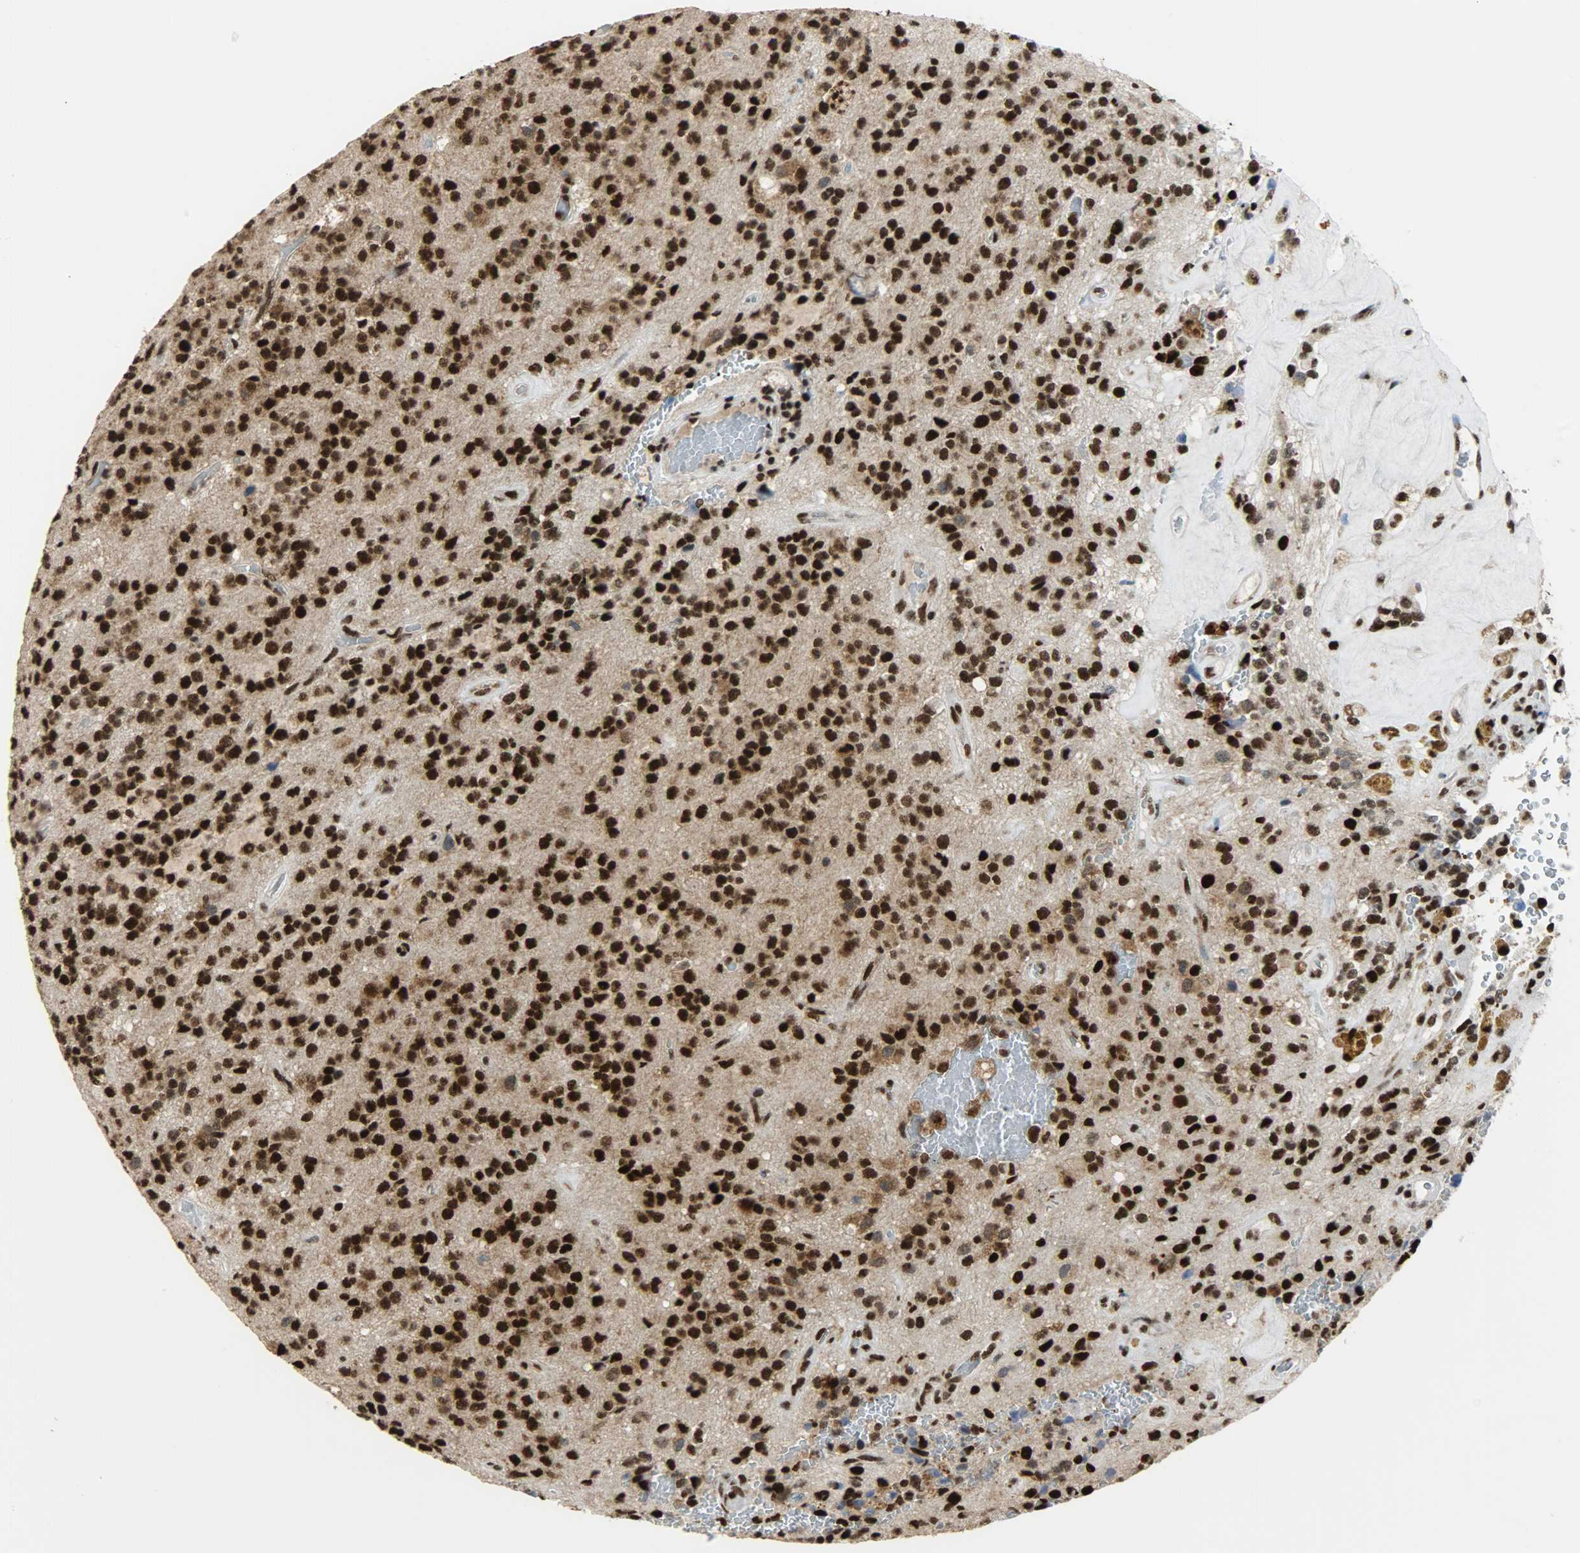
{"staining": {"intensity": "strong", "quantity": ">75%", "location": "cytoplasmic/membranous,nuclear"}, "tissue": "glioma", "cell_type": "Tumor cells", "image_type": "cancer", "snomed": [{"axis": "morphology", "description": "Glioma, malignant, High grade"}, {"axis": "topography", "description": "pancreas cauda"}], "caption": "IHC photomicrograph of malignant high-grade glioma stained for a protein (brown), which demonstrates high levels of strong cytoplasmic/membranous and nuclear staining in about >75% of tumor cells.", "gene": "SSB", "patient": {"sex": "male", "age": 60}}